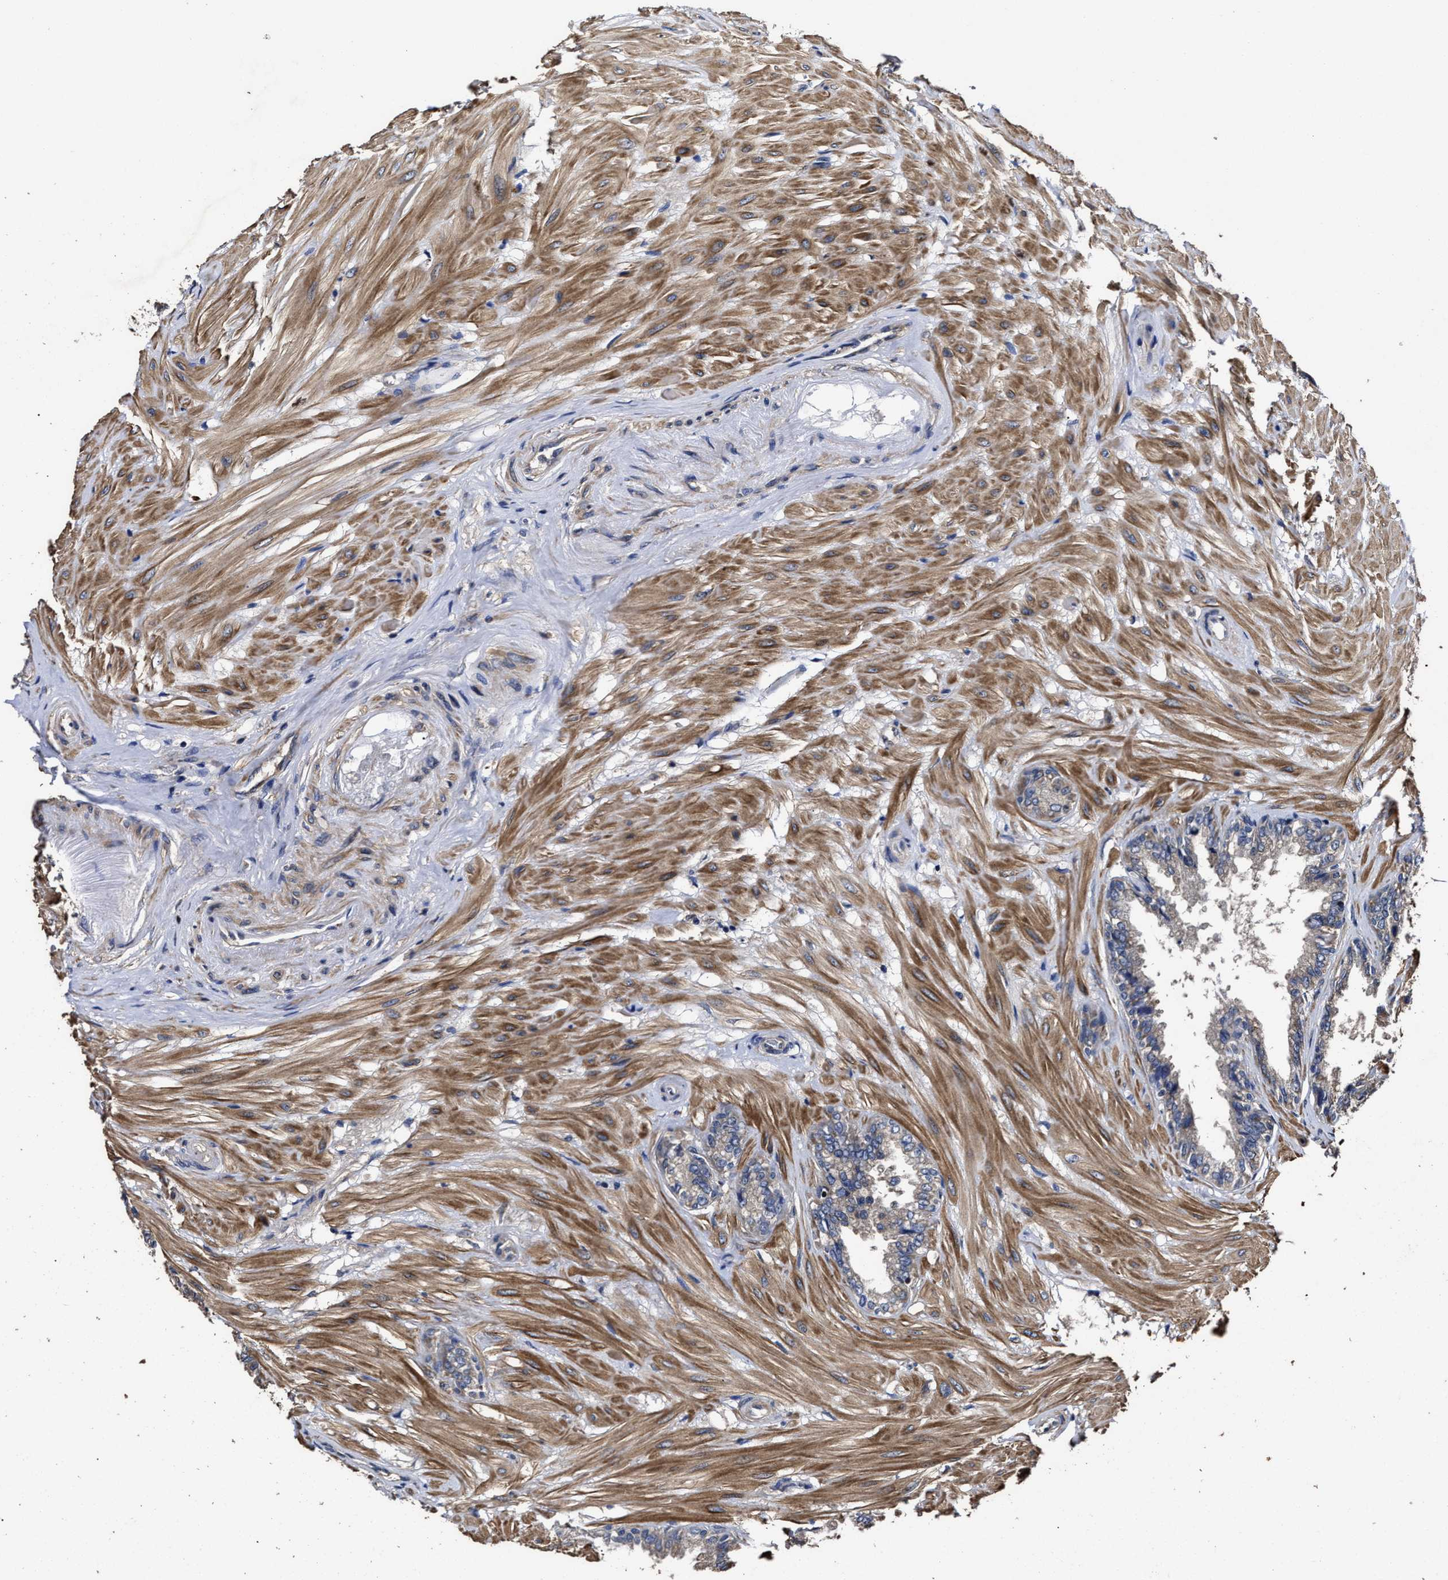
{"staining": {"intensity": "moderate", "quantity": "<25%", "location": "cytoplasmic/membranous"}, "tissue": "seminal vesicle", "cell_type": "Glandular cells", "image_type": "normal", "snomed": [{"axis": "morphology", "description": "Normal tissue, NOS"}, {"axis": "topography", "description": "Seminal veicle"}], "caption": "Immunohistochemical staining of benign human seminal vesicle exhibits <25% levels of moderate cytoplasmic/membranous protein staining in approximately <25% of glandular cells. Nuclei are stained in blue.", "gene": "AVEN", "patient": {"sex": "male", "age": 46}}